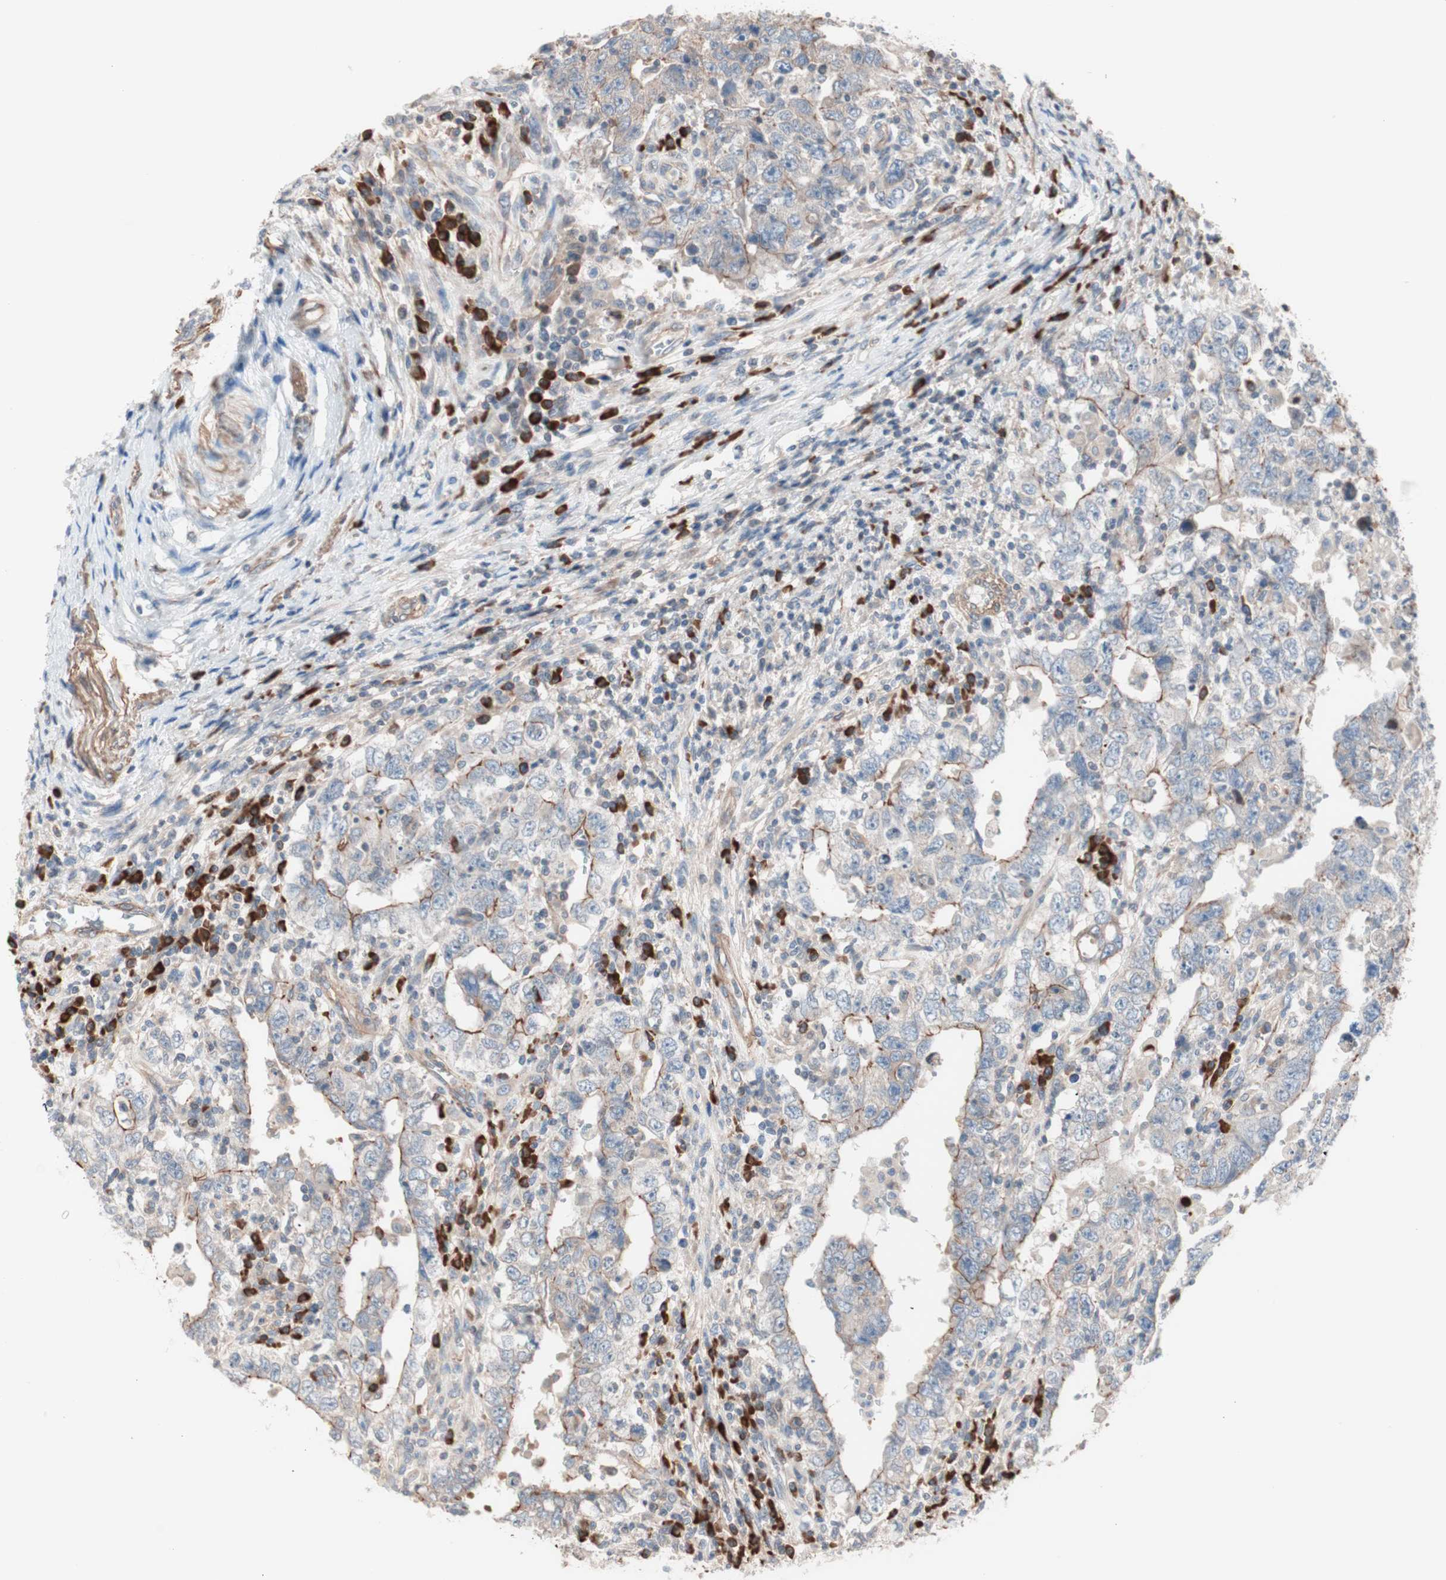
{"staining": {"intensity": "weak", "quantity": "25%-75%", "location": "cytoplasmic/membranous"}, "tissue": "testis cancer", "cell_type": "Tumor cells", "image_type": "cancer", "snomed": [{"axis": "morphology", "description": "Carcinoma, Embryonal, NOS"}, {"axis": "topography", "description": "Testis"}], "caption": "Immunohistochemical staining of testis embryonal carcinoma demonstrates low levels of weak cytoplasmic/membranous protein positivity in about 25%-75% of tumor cells.", "gene": "ALG5", "patient": {"sex": "male", "age": 26}}